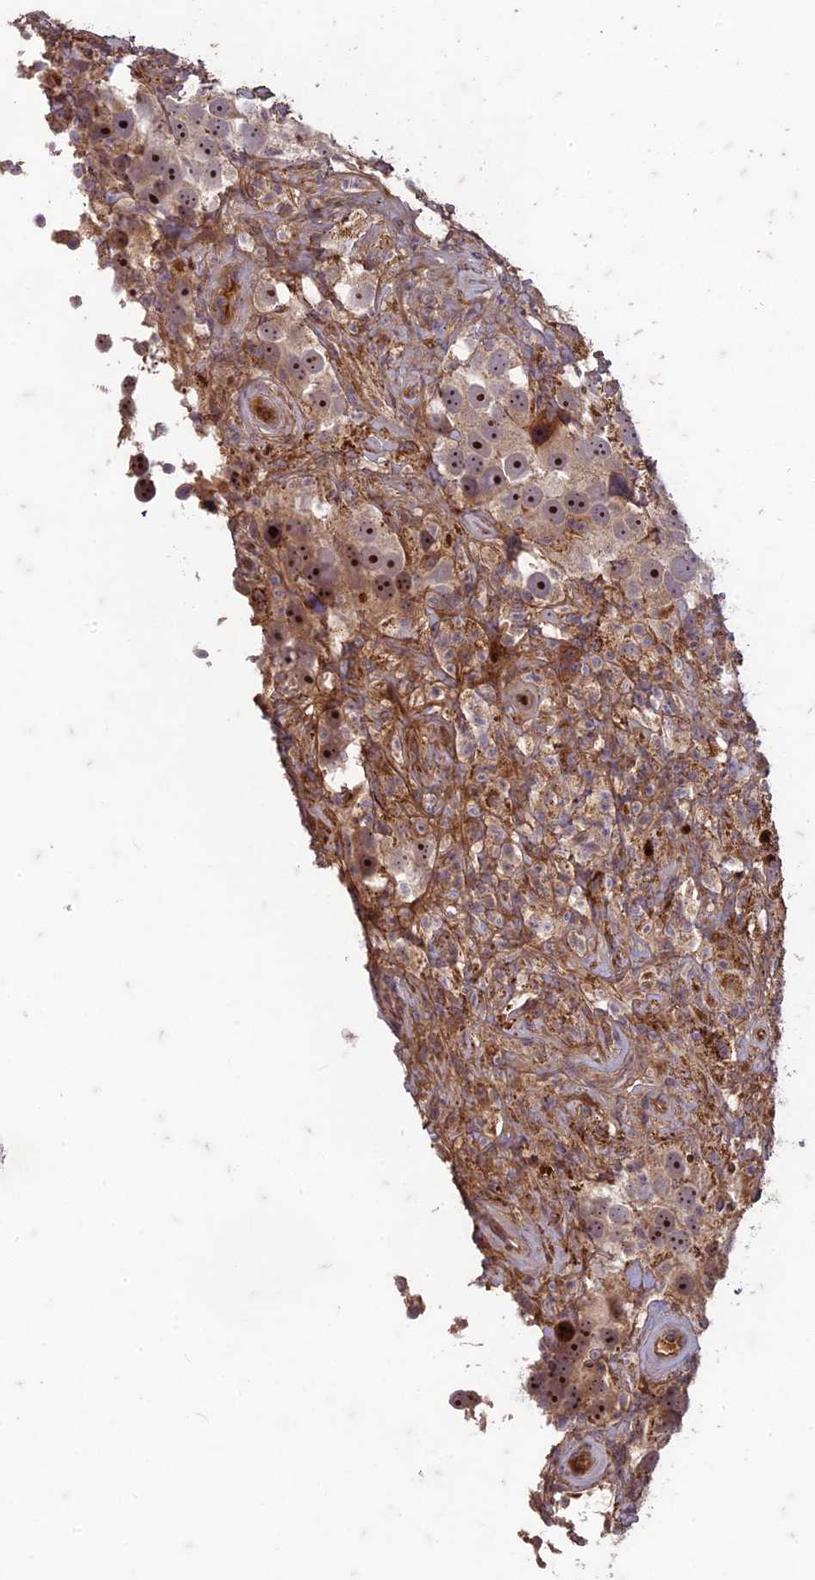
{"staining": {"intensity": "moderate", "quantity": ">75%", "location": "cytoplasmic/membranous,nuclear"}, "tissue": "testis cancer", "cell_type": "Tumor cells", "image_type": "cancer", "snomed": [{"axis": "morphology", "description": "Seminoma, NOS"}, {"axis": "topography", "description": "Testis"}], "caption": "There is medium levels of moderate cytoplasmic/membranous and nuclear positivity in tumor cells of testis cancer, as demonstrated by immunohistochemical staining (brown color).", "gene": "TCF25", "patient": {"sex": "male", "age": 49}}